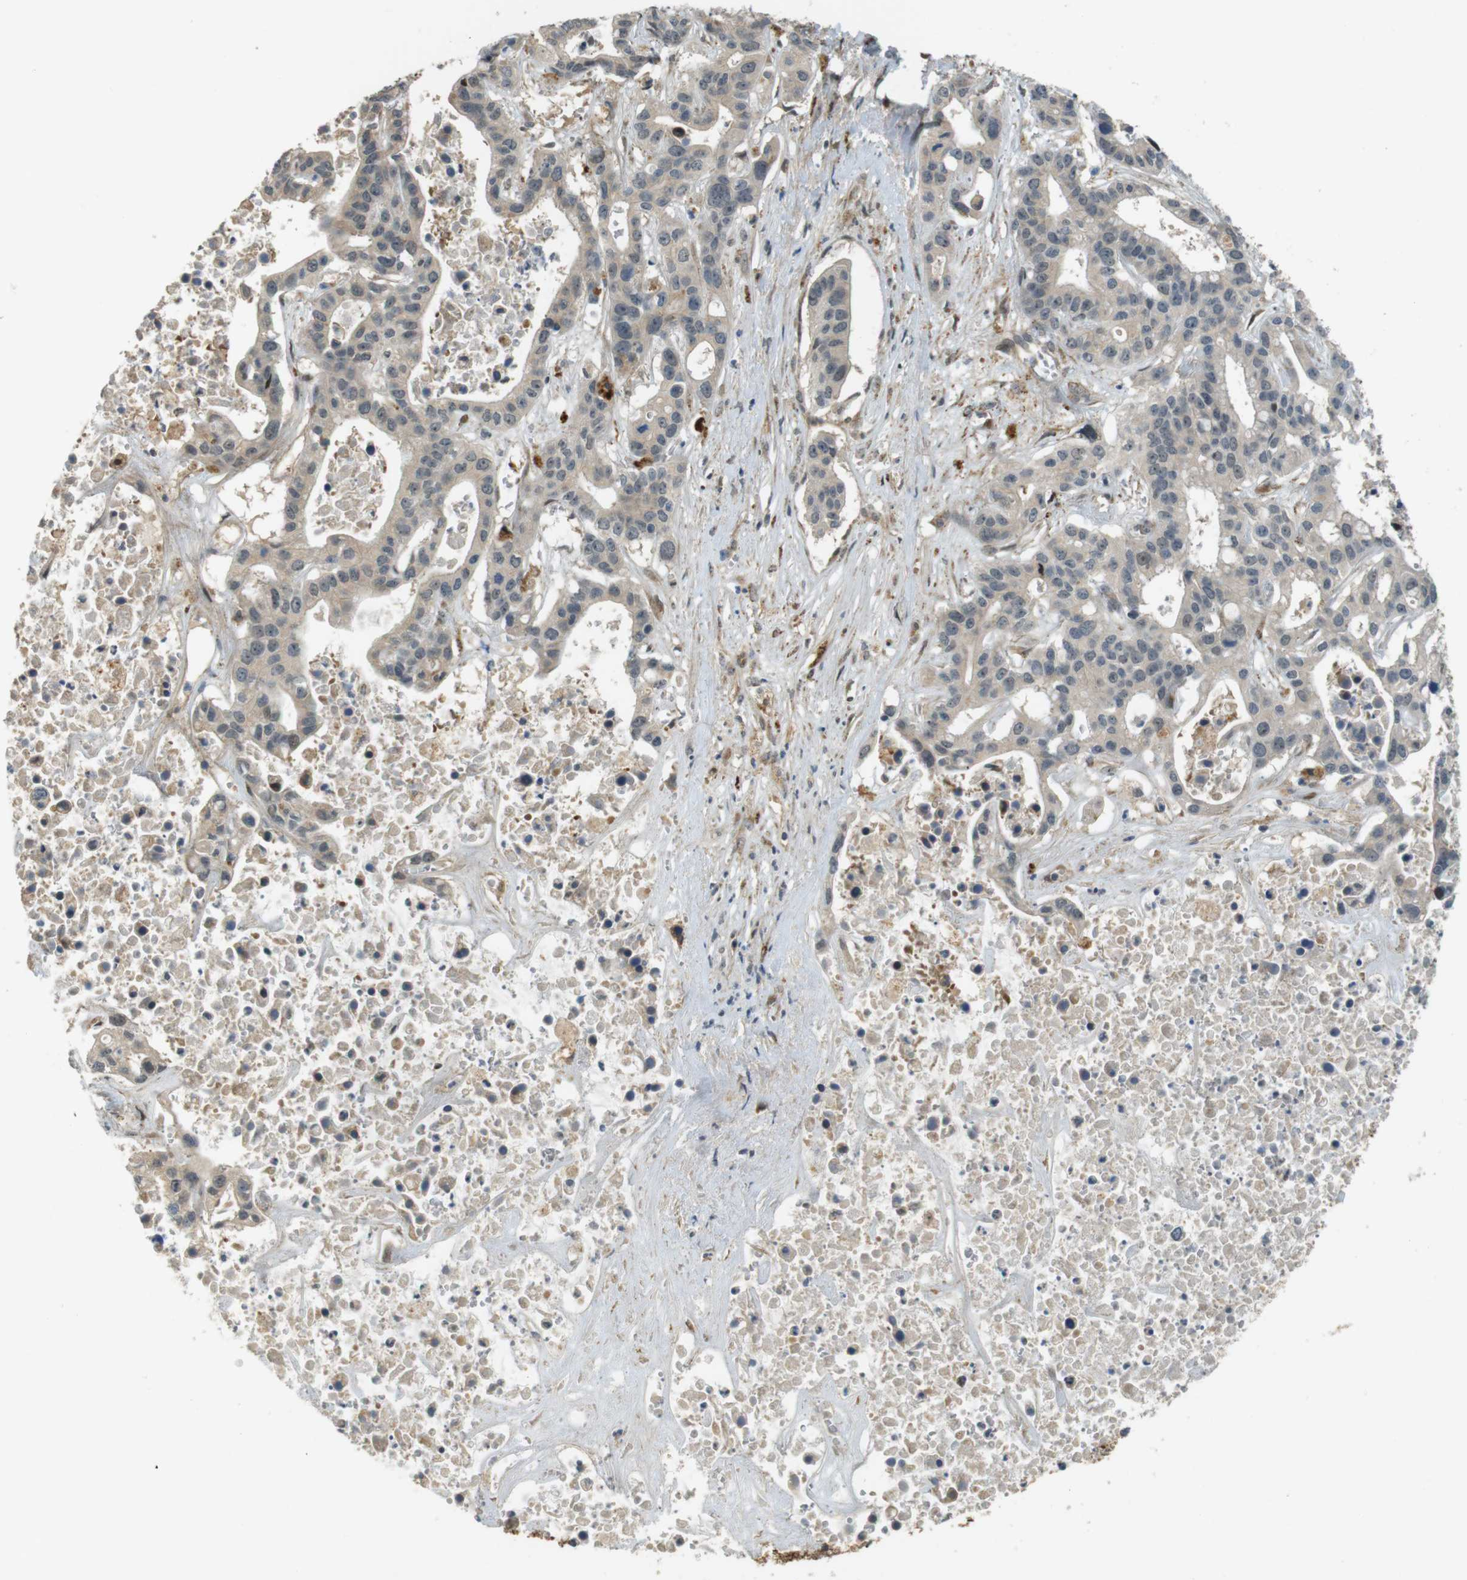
{"staining": {"intensity": "weak", "quantity": "25%-75%", "location": "cytoplasmic/membranous"}, "tissue": "liver cancer", "cell_type": "Tumor cells", "image_type": "cancer", "snomed": [{"axis": "morphology", "description": "Cholangiocarcinoma"}, {"axis": "topography", "description": "Liver"}], "caption": "Human liver cancer (cholangiocarcinoma) stained for a protein (brown) displays weak cytoplasmic/membranous positive staining in approximately 25%-75% of tumor cells.", "gene": "TSPAN9", "patient": {"sex": "female", "age": 65}}